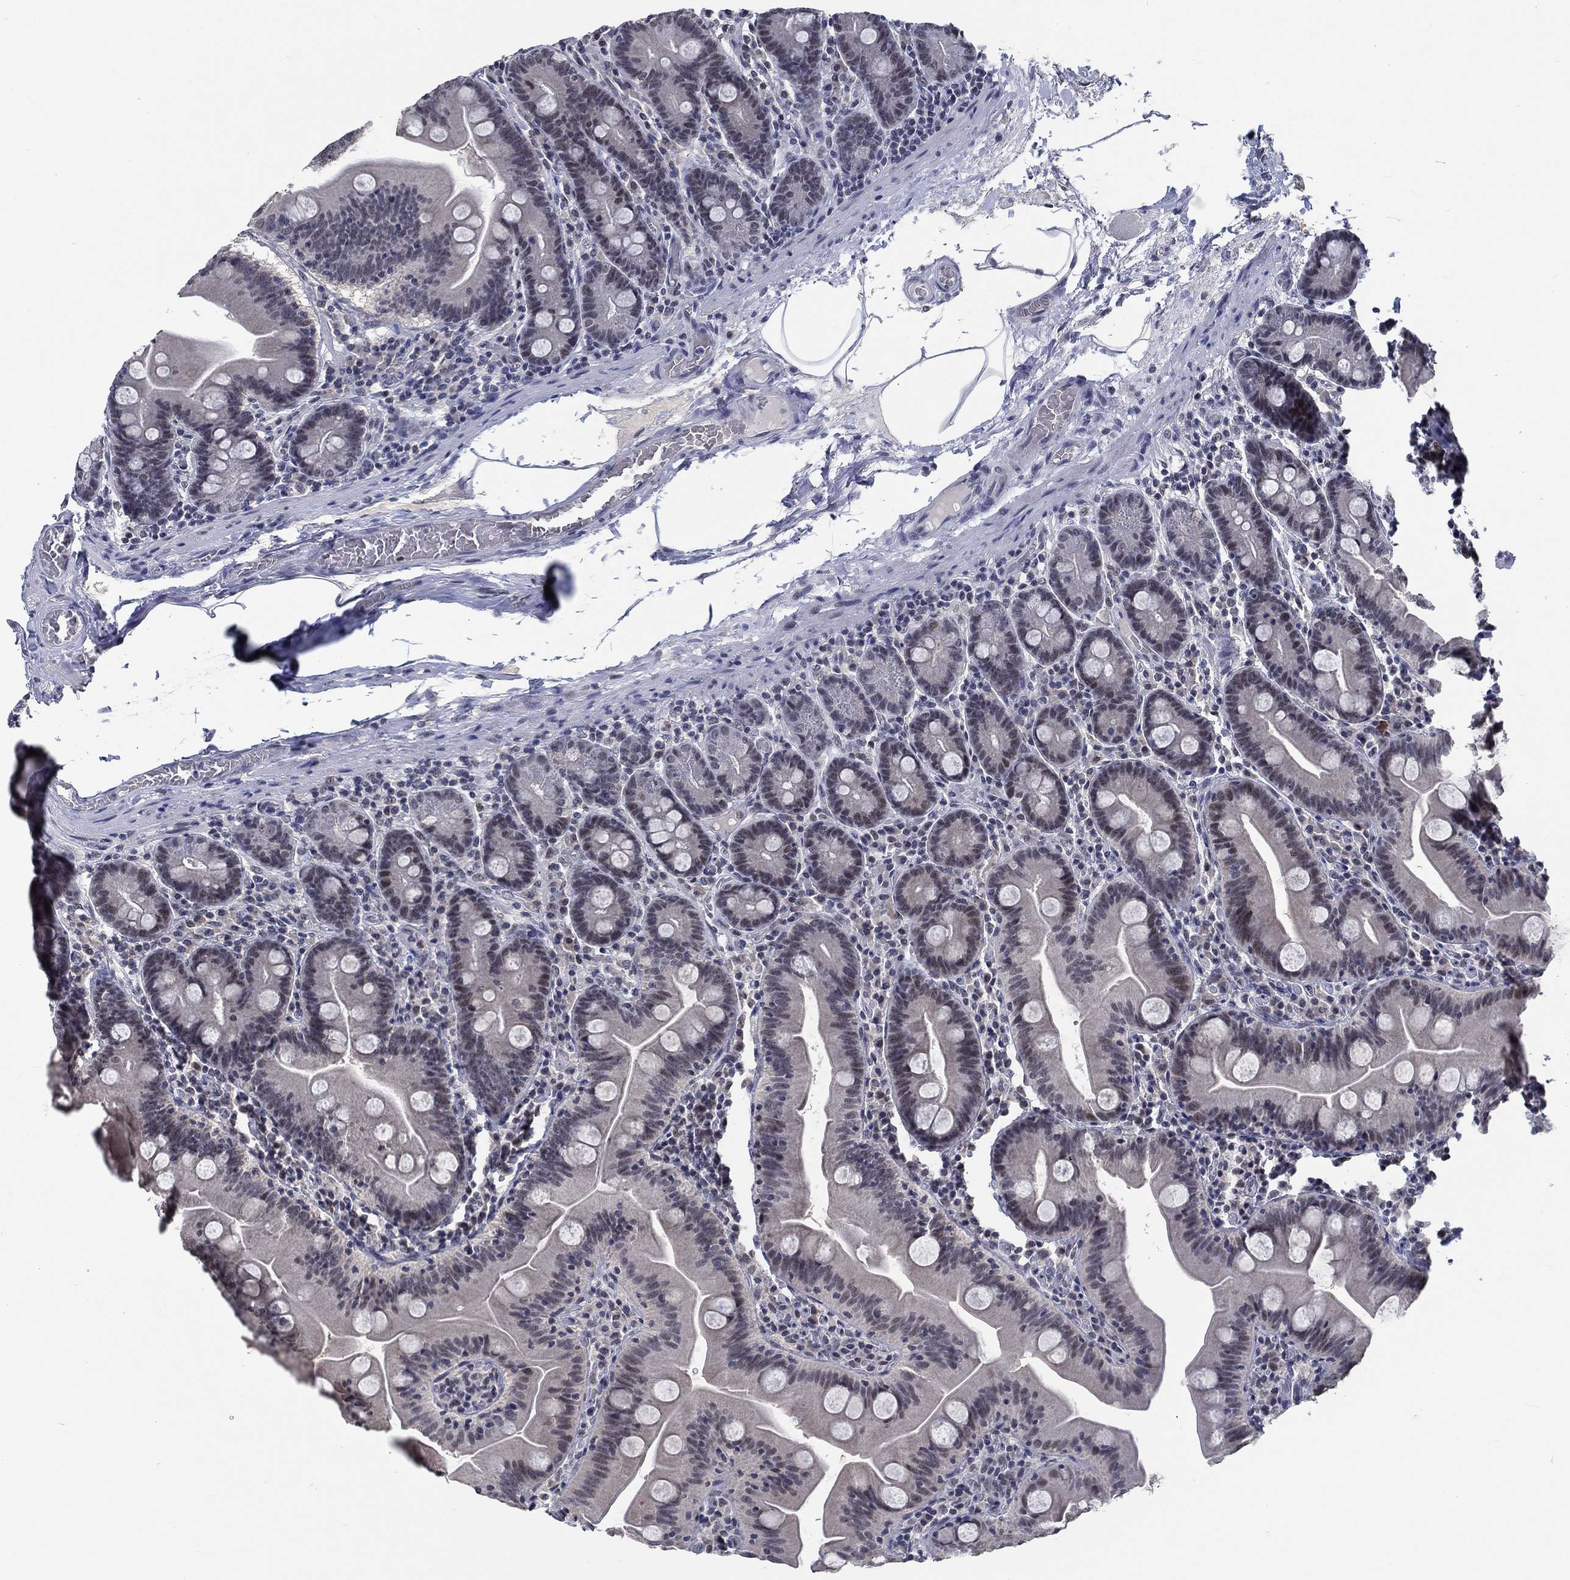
{"staining": {"intensity": "negative", "quantity": "none", "location": "none"}, "tissue": "small intestine", "cell_type": "Glandular cells", "image_type": "normal", "snomed": [{"axis": "morphology", "description": "Normal tissue, NOS"}, {"axis": "topography", "description": "Small intestine"}], "caption": "Micrograph shows no protein staining in glandular cells of unremarkable small intestine. The staining is performed using DAB brown chromogen with nuclei counter-stained in using hematoxylin.", "gene": "HTN1", "patient": {"sex": "male", "age": 37}}